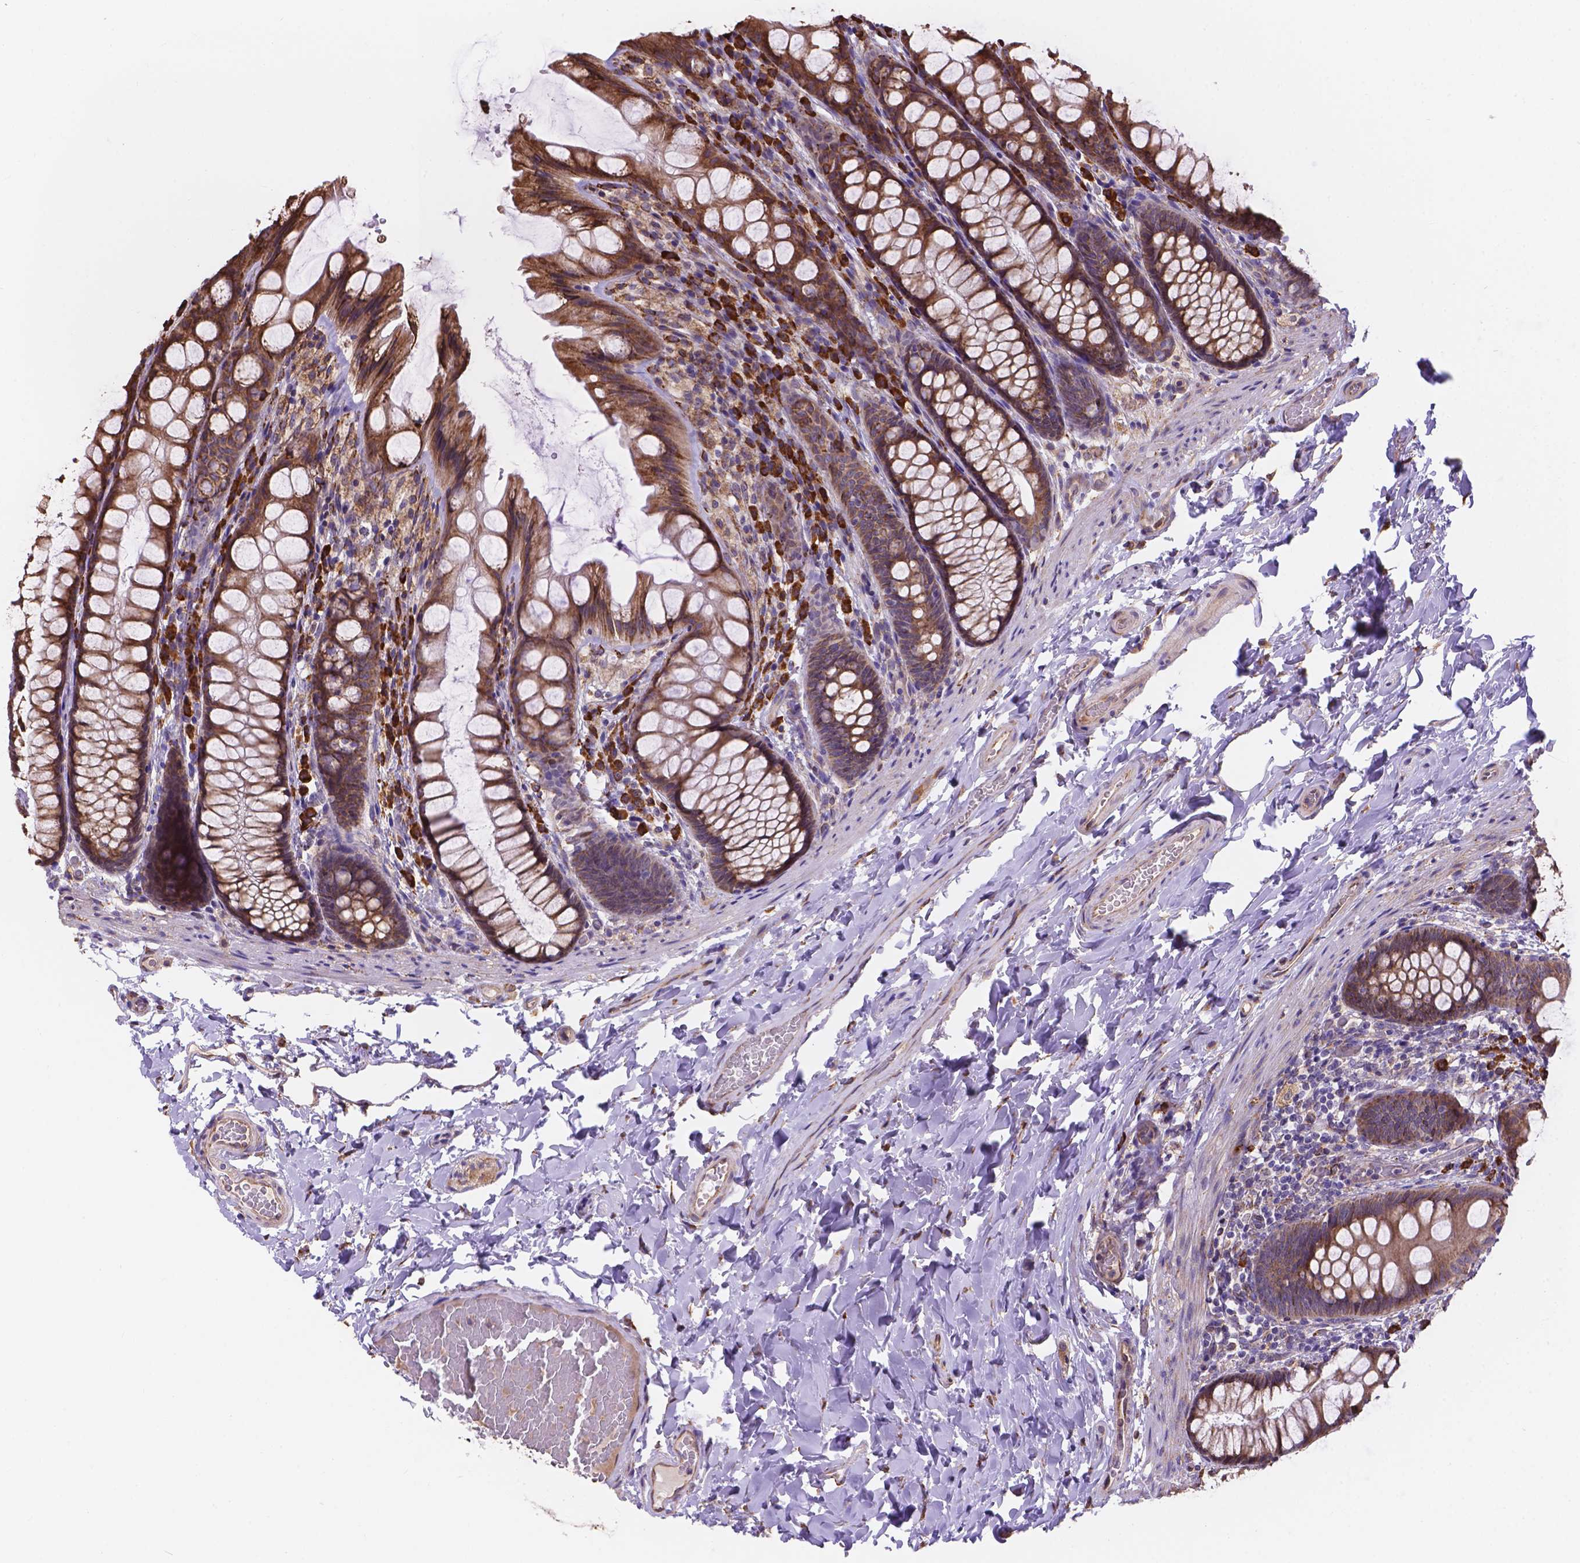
{"staining": {"intensity": "weak", "quantity": "25%-75%", "location": "cytoplasmic/membranous"}, "tissue": "colon", "cell_type": "Endothelial cells", "image_type": "normal", "snomed": [{"axis": "morphology", "description": "Normal tissue, NOS"}, {"axis": "topography", "description": "Colon"}], "caption": "Immunohistochemistry (IHC) photomicrograph of normal human colon stained for a protein (brown), which displays low levels of weak cytoplasmic/membranous expression in about 25%-75% of endothelial cells.", "gene": "IPO11", "patient": {"sex": "male", "age": 47}}